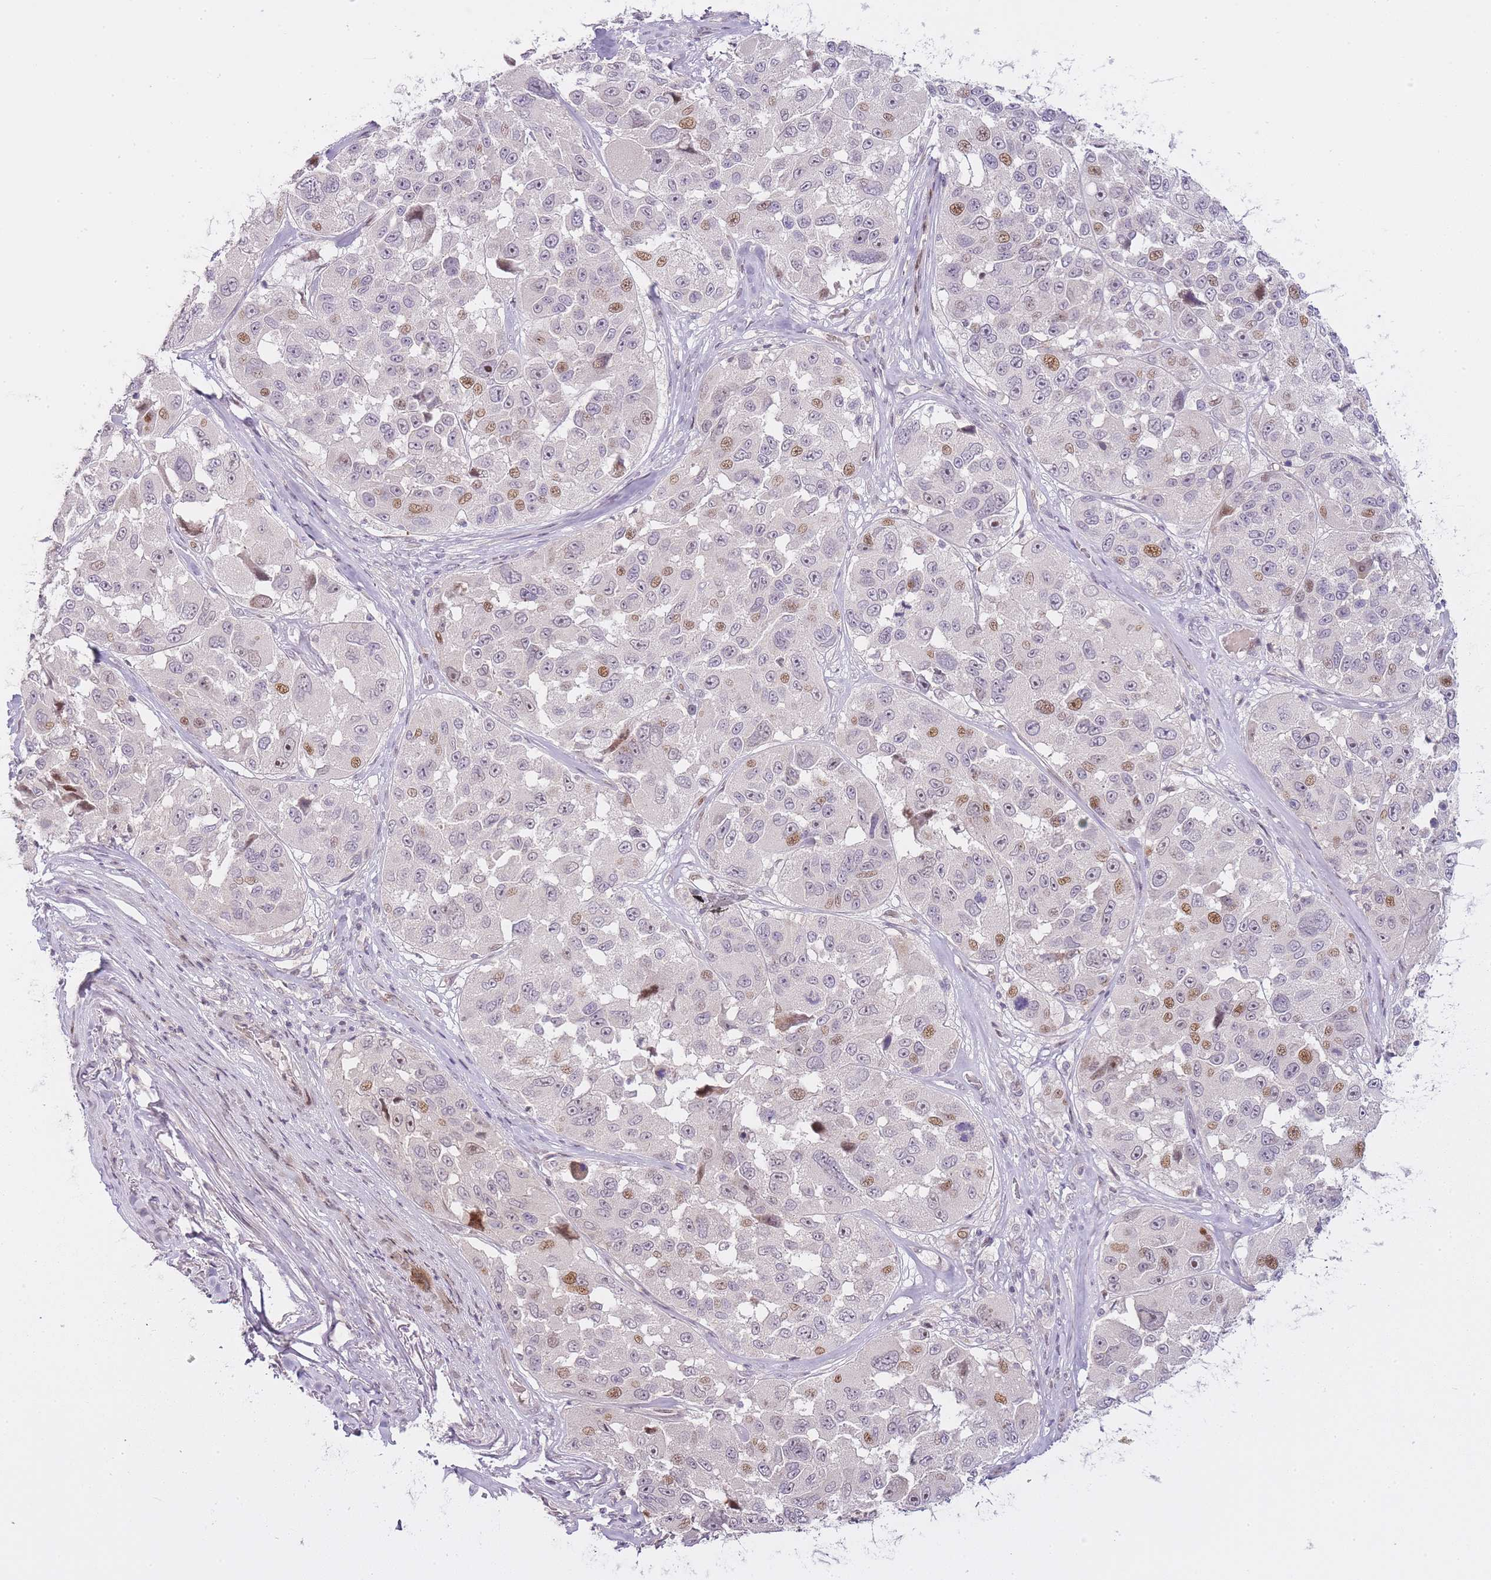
{"staining": {"intensity": "moderate", "quantity": "<25%", "location": "nuclear"}, "tissue": "melanoma", "cell_type": "Tumor cells", "image_type": "cancer", "snomed": [{"axis": "morphology", "description": "Malignant melanoma, NOS"}, {"axis": "topography", "description": "Skin"}], "caption": "Malignant melanoma tissue exhibits moderate nuclear positivity in about <25% of tumor cells", "gene": "OGG1", "patient": {"sex": "female", "age": 66}}